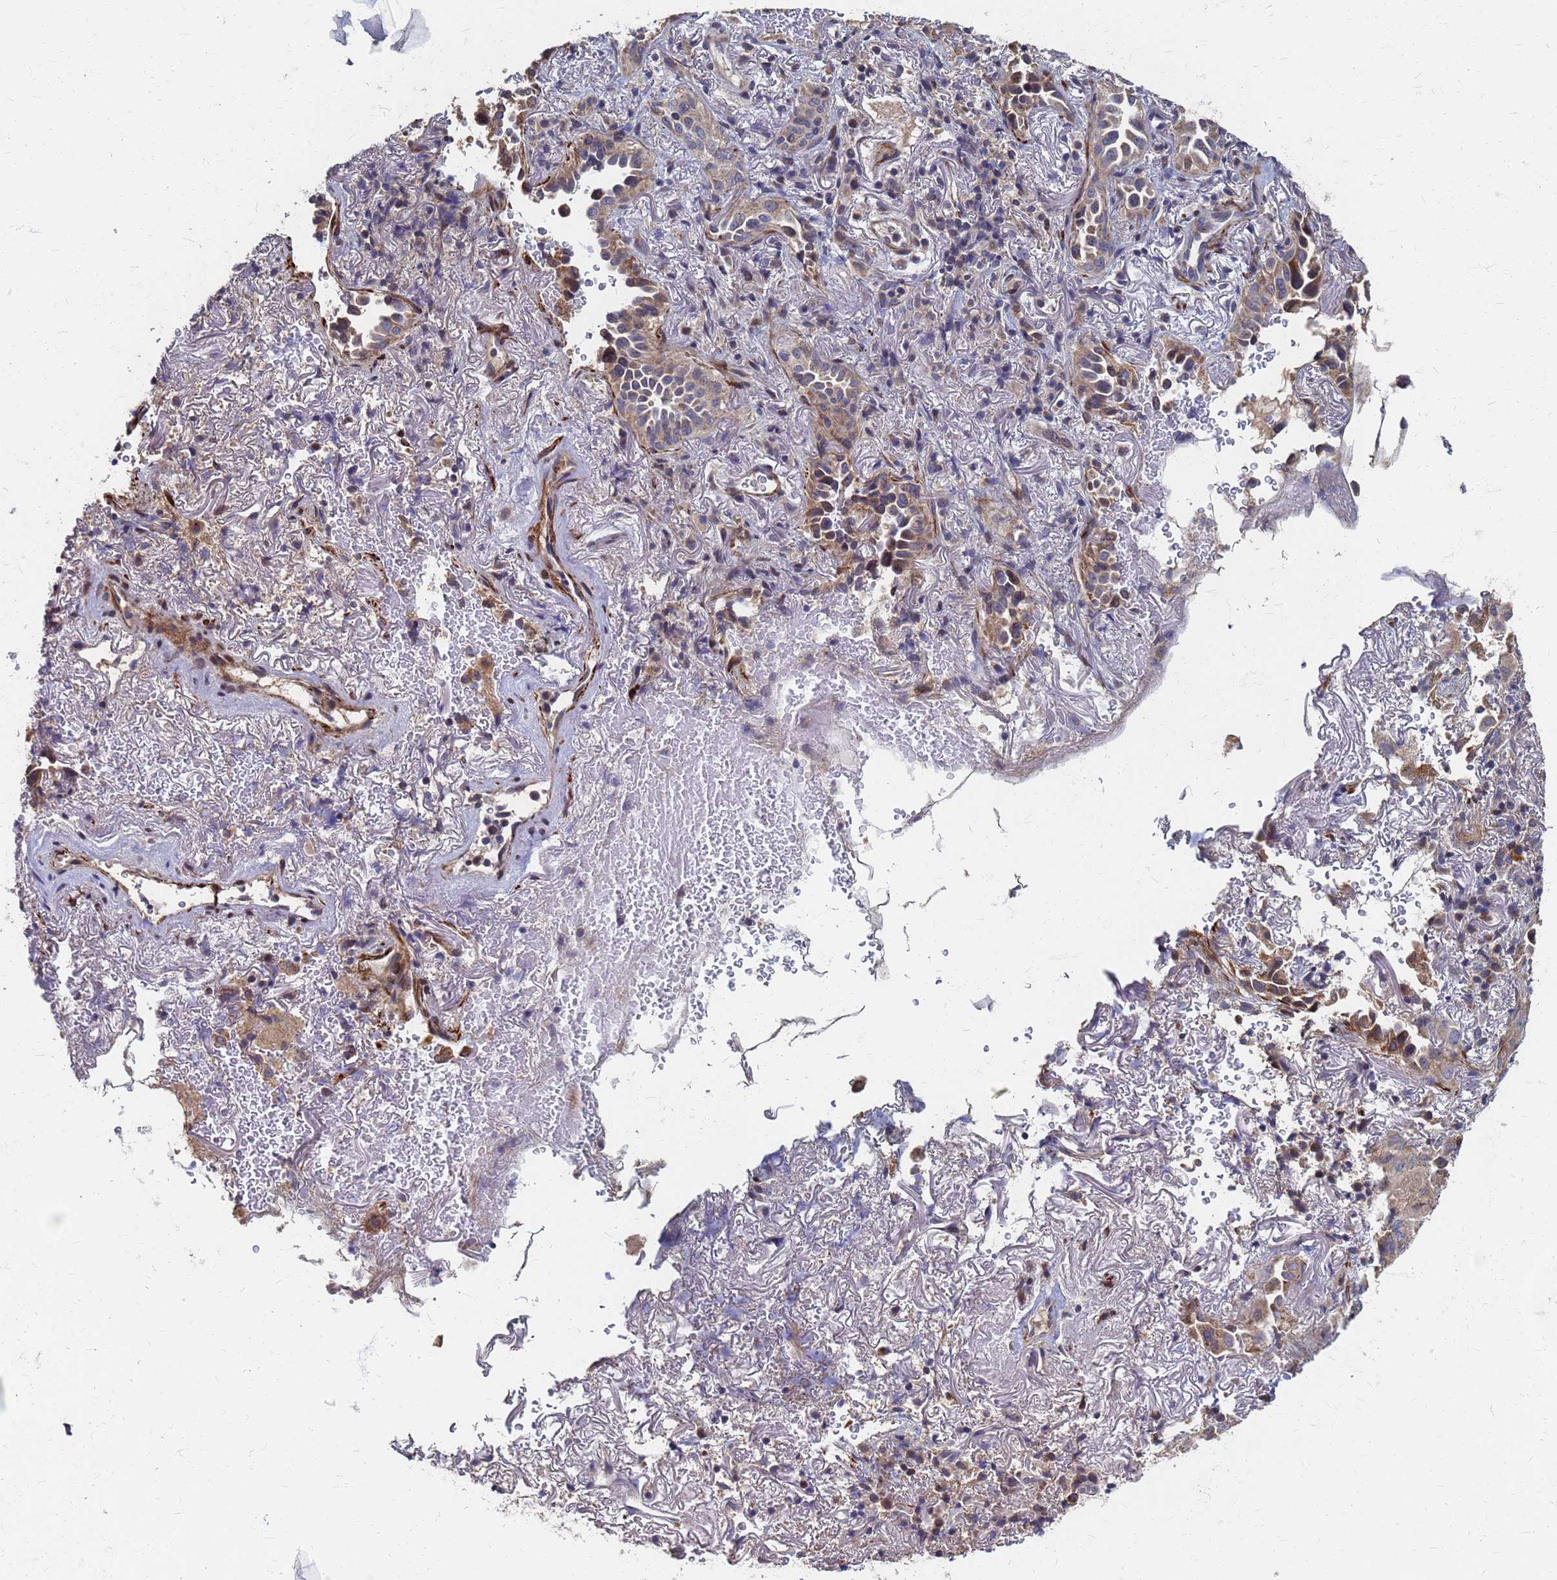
{"staining": {"intensity": "weak", "quantity": ">75%", "location": "cytoplasmic/membranous"}, "tissue": "lung cancer", "cell_type": "Tumor cells", "image_type": "cancer", "snomed": [{"axis": "morphology", "description": "Adenocarcinoma, NOS"}, {"axis": "topography", "description": "Lung"}], "caption": "The micrograph exhibits staining of adenocarcinoma (lung), revealing weak cytoplasmic/membranous protein staining (brown color) within tumor cells.", "gene": "ATPAF1", "patient": {"sex": "female", "age": 69}}